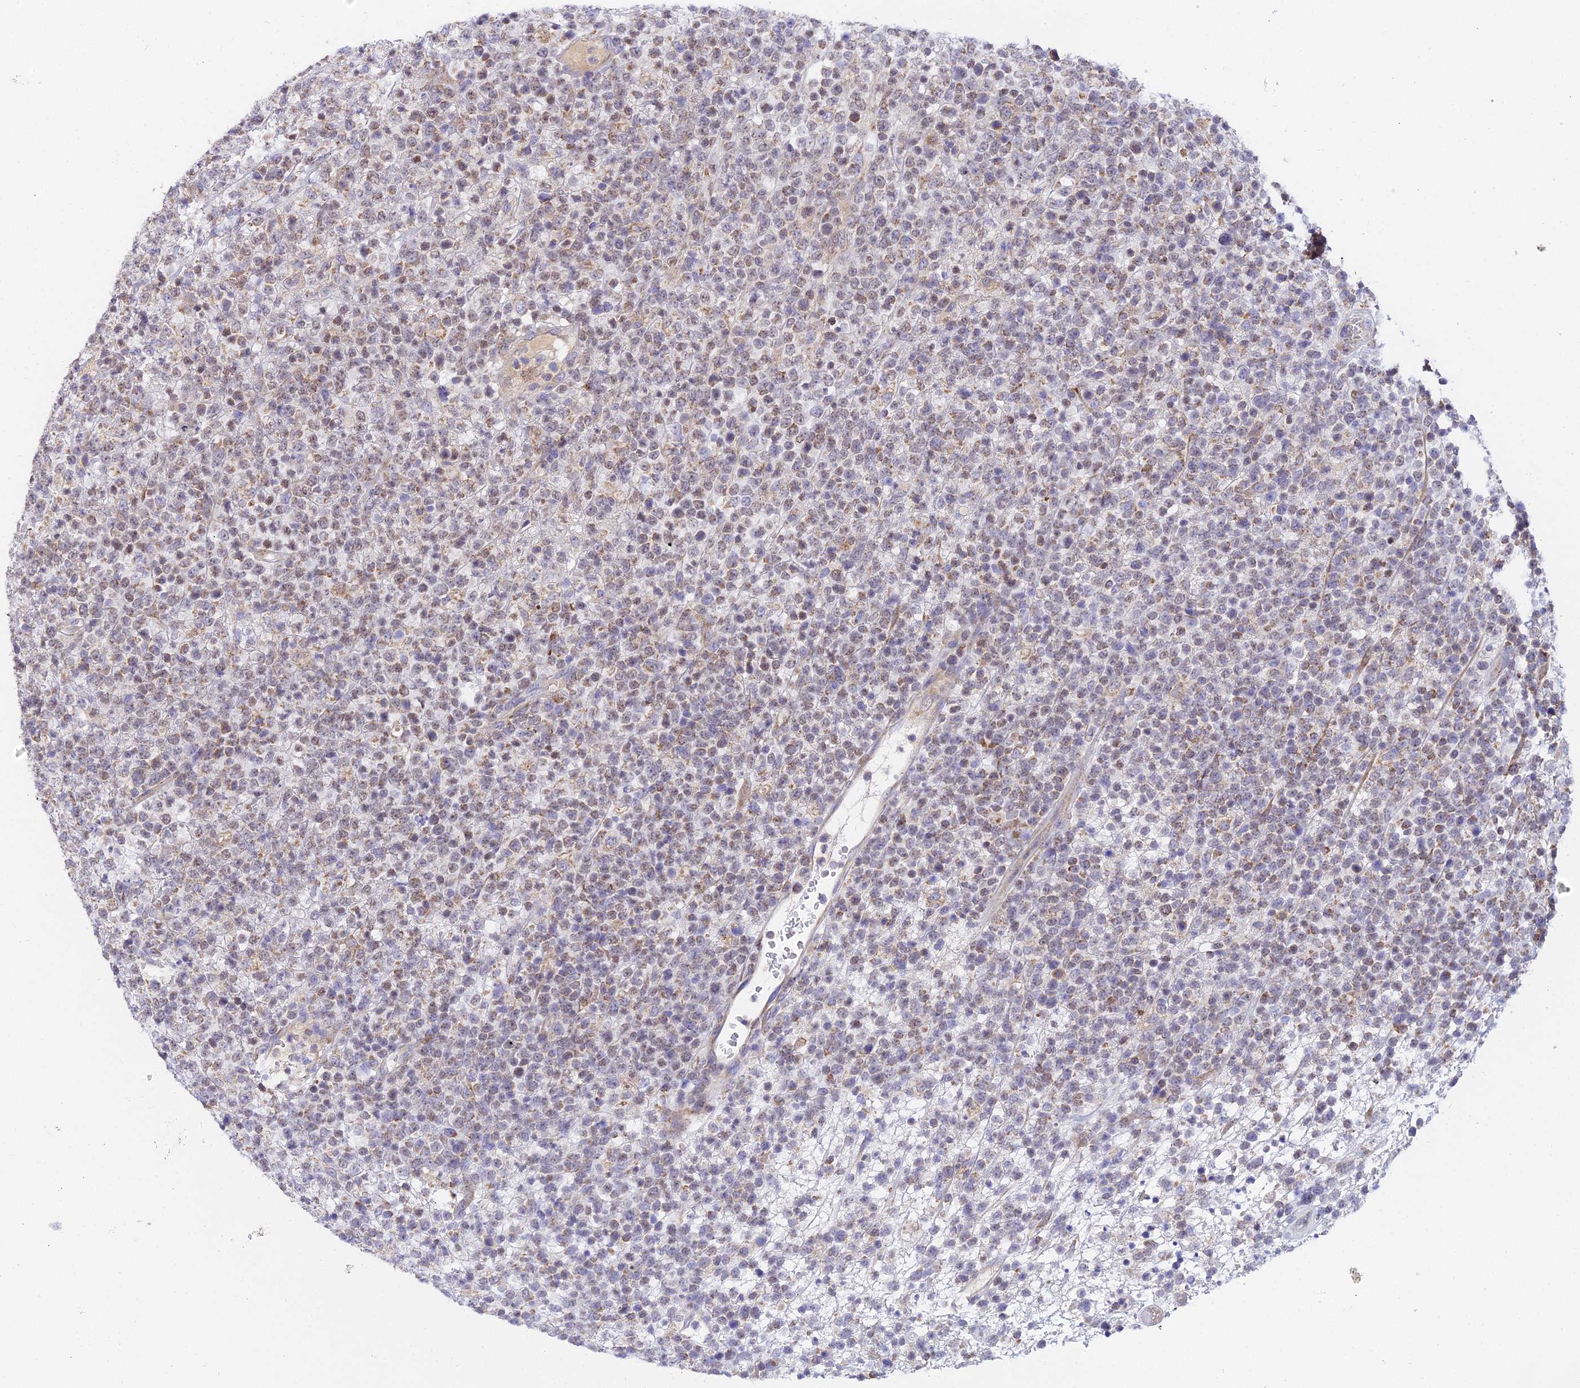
{"staining": {"intensity": "weak", "quantity": "25%-75%", "location": "cytoplasmic/membranous"}, "tissue": "lymphoma", "cell_type": "Tumor cells", "image_type": "cancer", "snomed": [{"axis": "morphology", "description": "Malignant lymphoma, non-Hodgkin's type, High grade"}, {"axis": "topography", "description": "Colon"}], "caption": "DAB immunohistochemical staining of malignant lymphoma, non-Hodgkin's type (high-grade) exhibits weak cytoplasmic/membranous protein positivity in about 25%-75% of tumor cells.", "gene": "ACOT2", "patient": {"sex": "female", "age": 53}}